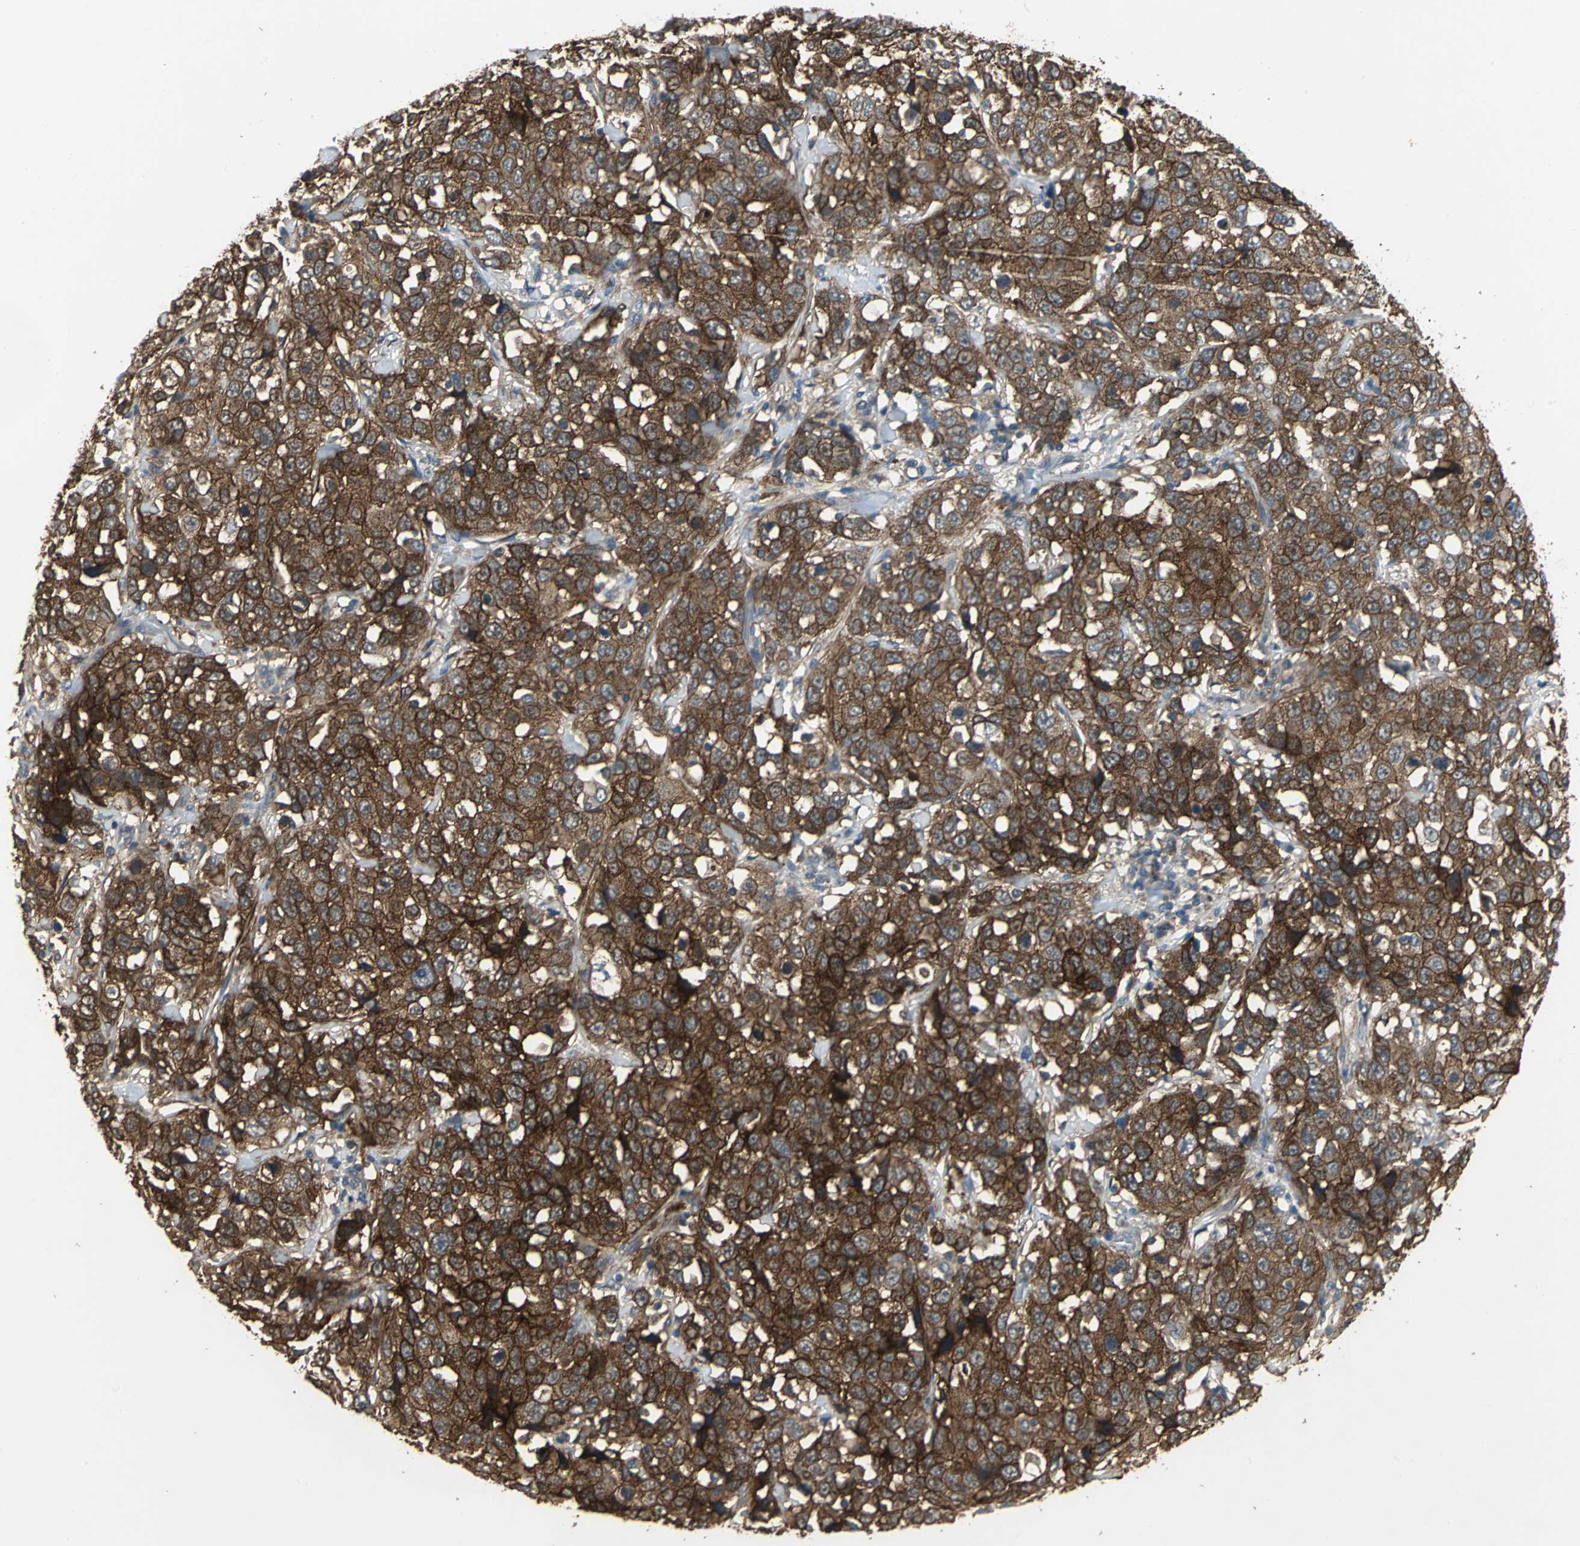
{"staining": {"intensity": "strong", "quantity": ">75%", "location": "cytoplasmic/membranous"}, "tissue": "stomach cancer", "cell_type": "Tumor cells", "image_type": "cancer", "snomed": [{"axis": "morphology", "description": "Normal tissue, NOS"}, {"axis": "morphology", "description": "Adenocarcinoma, NOS"}, {"axis": "topography", "description": "Stomach"}], "caption": "Strong cytoplasmic/membranous expression is seen in approximately >75% of tumor cells in stomach adenocarcinoma. (DAB = brown stain, brightfield microscopy at high magnification).", "gene": "MET", "patient": {"sex": "male", "age": 48}}